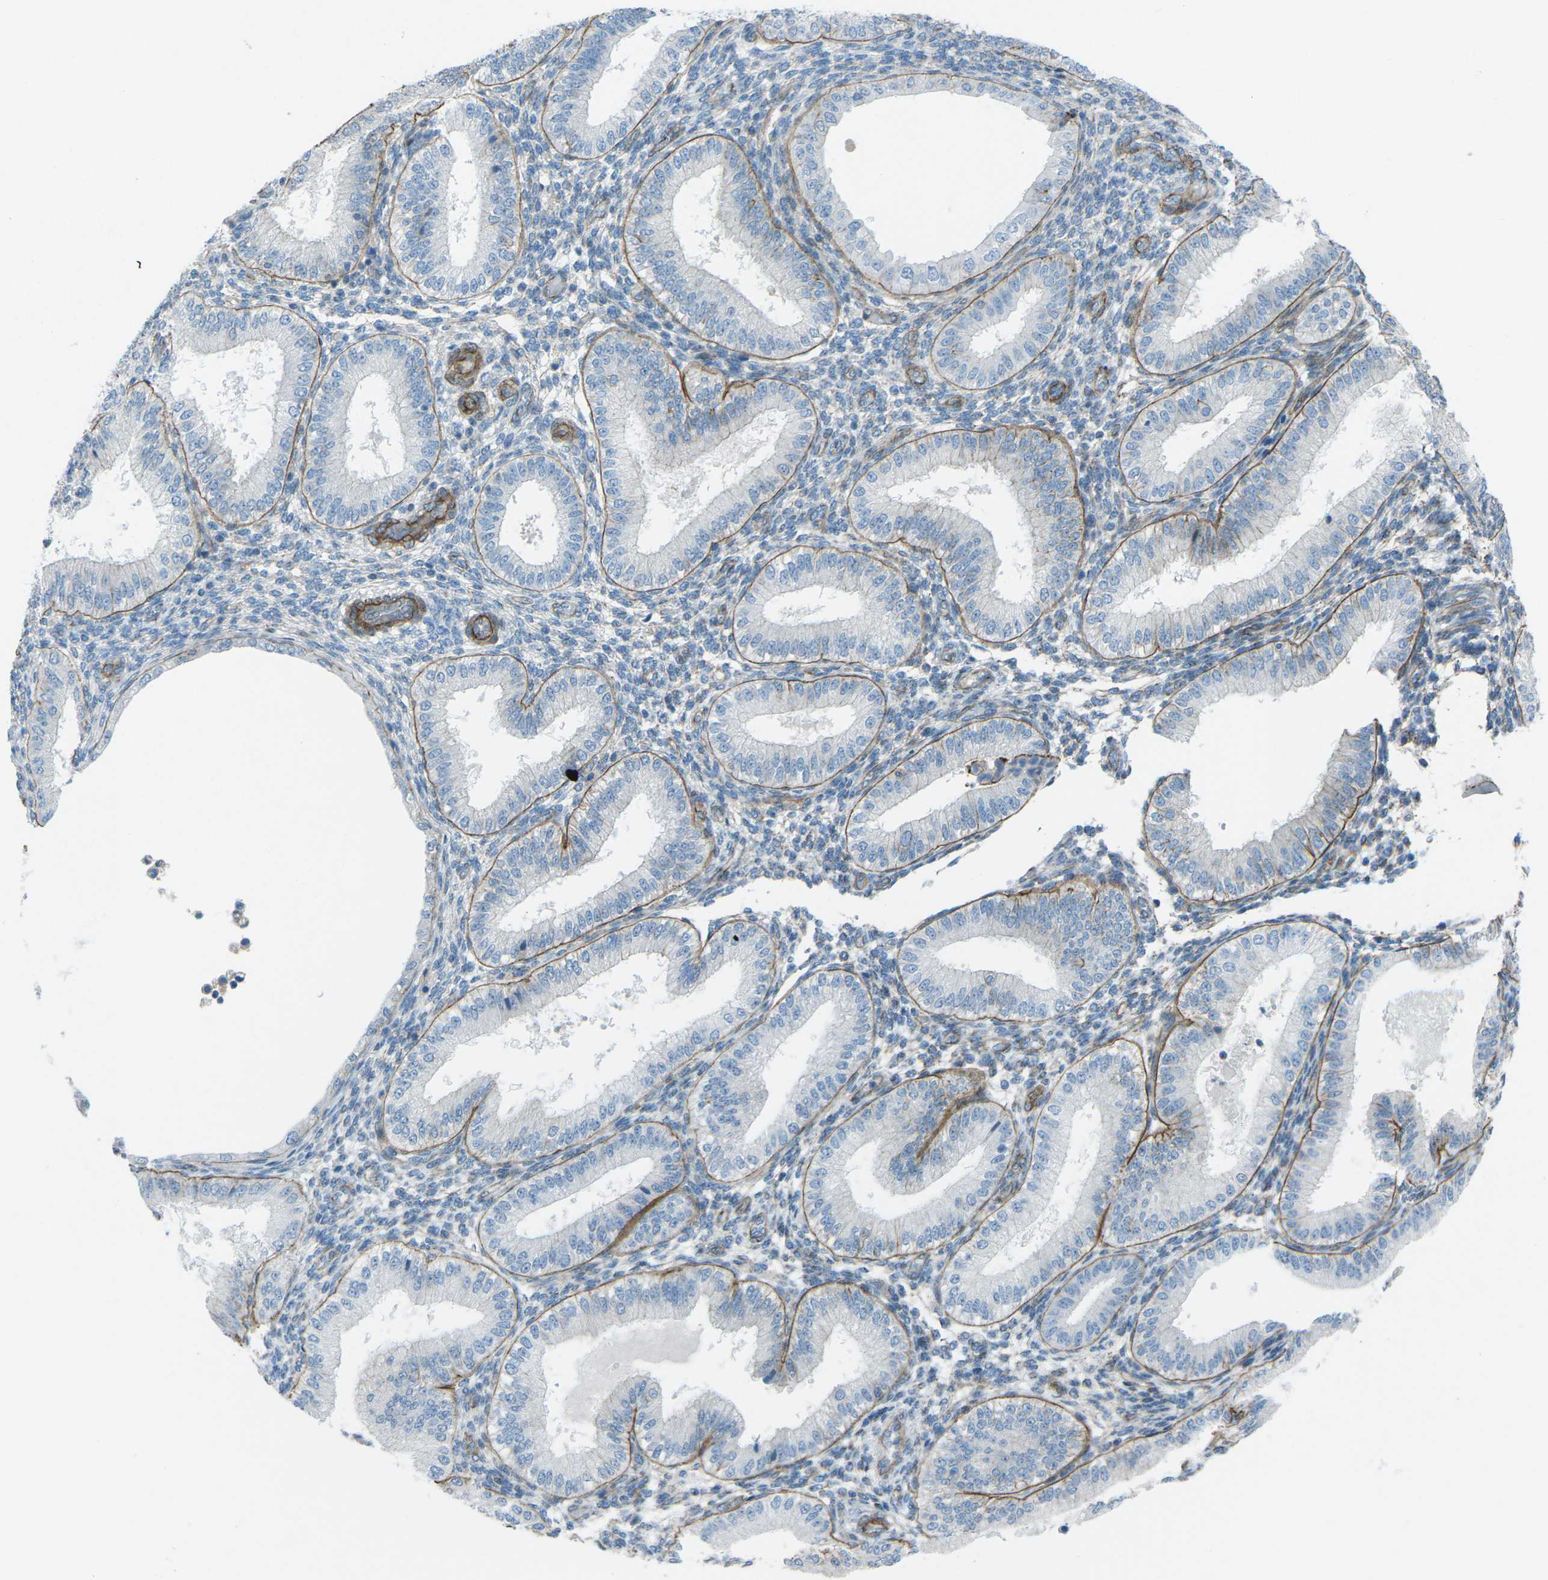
{"staining": {"intensity": "weak", "quantity": "<25%", "location": "cytoplasmic/membranous"}, "tissue": "endometrium", "cell_type": "Cells in endometrial stroma", "image_type": "normal", "snomed": [{"axis": "morphology", "description": "Normal tissue, NOS"}, {"axis": "topography", "description": "Endometrium"}], "caption": "A high-resolution micrograph shows immunohistochemistry staining of benign endometrium, which displays no significant positivity in cells in endometrial stroma. (DAB IHC visualized using brightfield microscopy, high magnification).", "gene": "UTRN", "patient": {"sex": "female", "age": 39}}